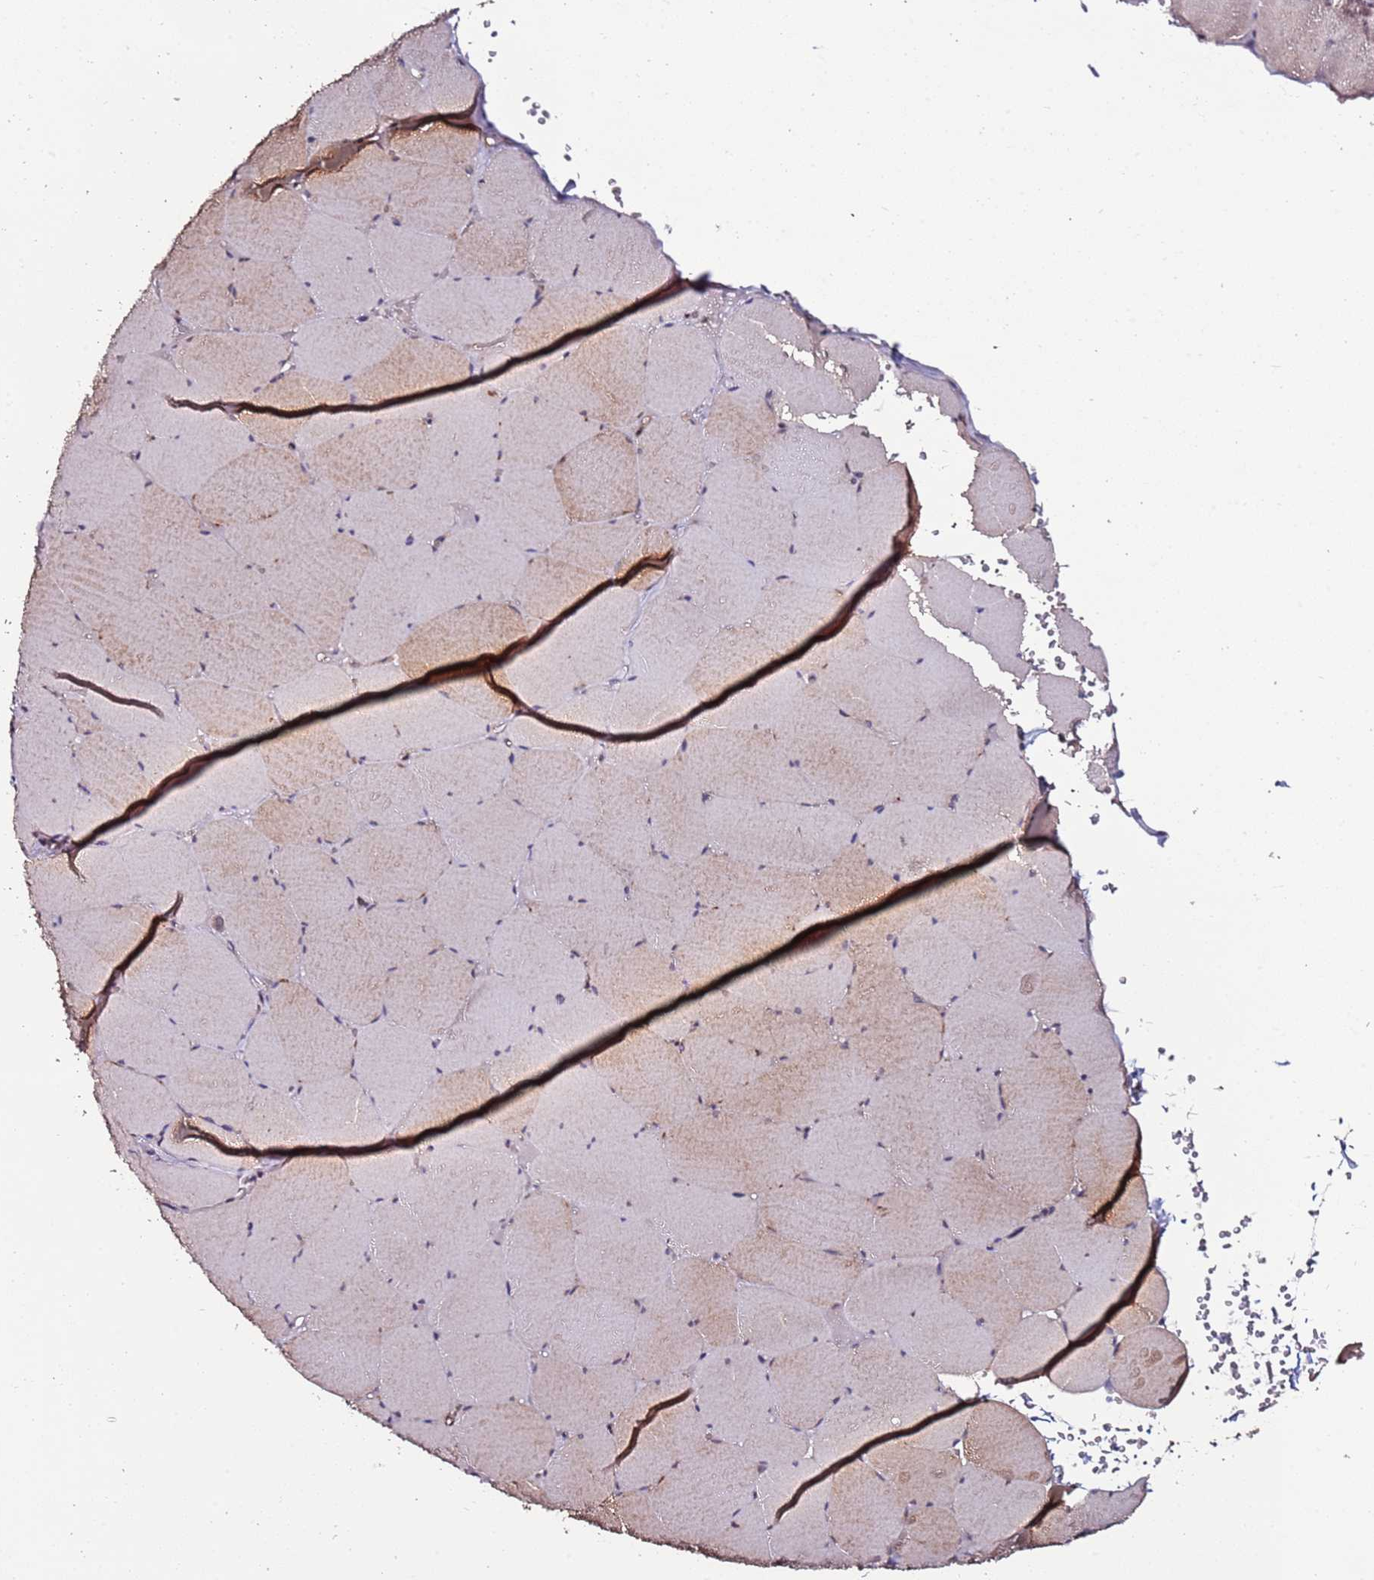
{"staining": {"intensity": "weak", "quantity": "25%-75%", "location": "cytoplasmic/membranous"}, "tissue": "skeletal muscle", "cell_type": "Myocytes", "image_type": "normal", "snomed": [{"axis": "morphology", "description": "Normal tissue, NOS"}, {"axis": "topography", "description": "Skeletal muscle"}, {"axis": "topography", "description": "Head-Neck"}], "caption": "Protein positivity by immunohistochemistry (IHC) demonstrates weak cytoplasmic/membranous staining in approximately 25%-75% of myocytes in benign skeletal muscle.", "gene": "DUSP28", "patient": {"sex": "male", "age": 66}}